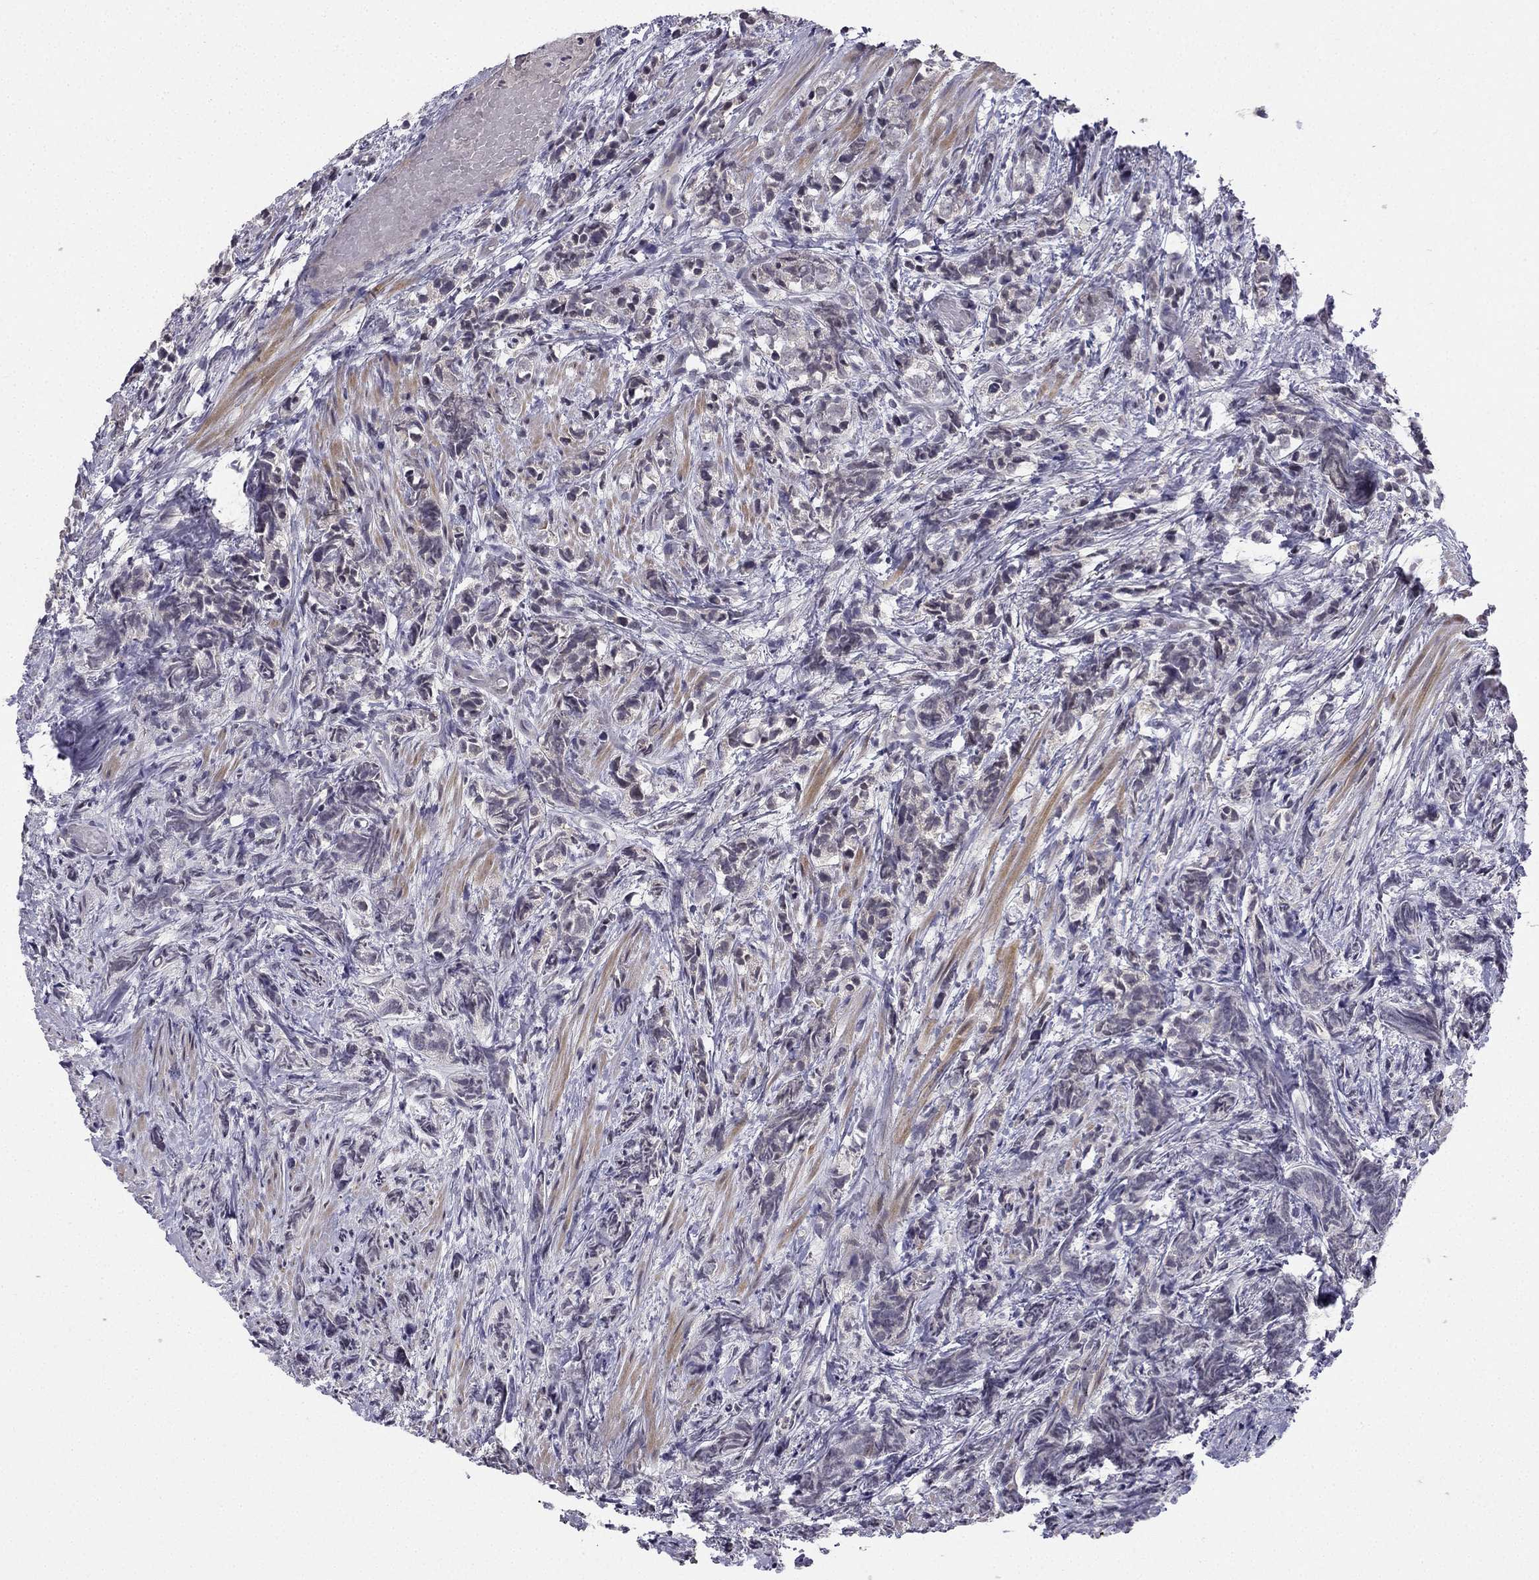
{"staining": {"intensity": "negative", "quantity": "none", "location": "none"}, "tissue": "prostate cancer", "cell_type": "Tumor cells", "image_type": "cancer", "snomed": [{"axis": "morphology", "description": "Adenocarcinoma, High grade"}, {"axis": "topography", "description": "Prostate"}], "caption": "DAB (3,3'-diaminobenzidine) immunohistochemical staining of prostate high-grade adenocarcinoma exhibits no significant expression in tumor cells.", "gene": "CHST8", "patient": {"sex": "male", "age": 53}}